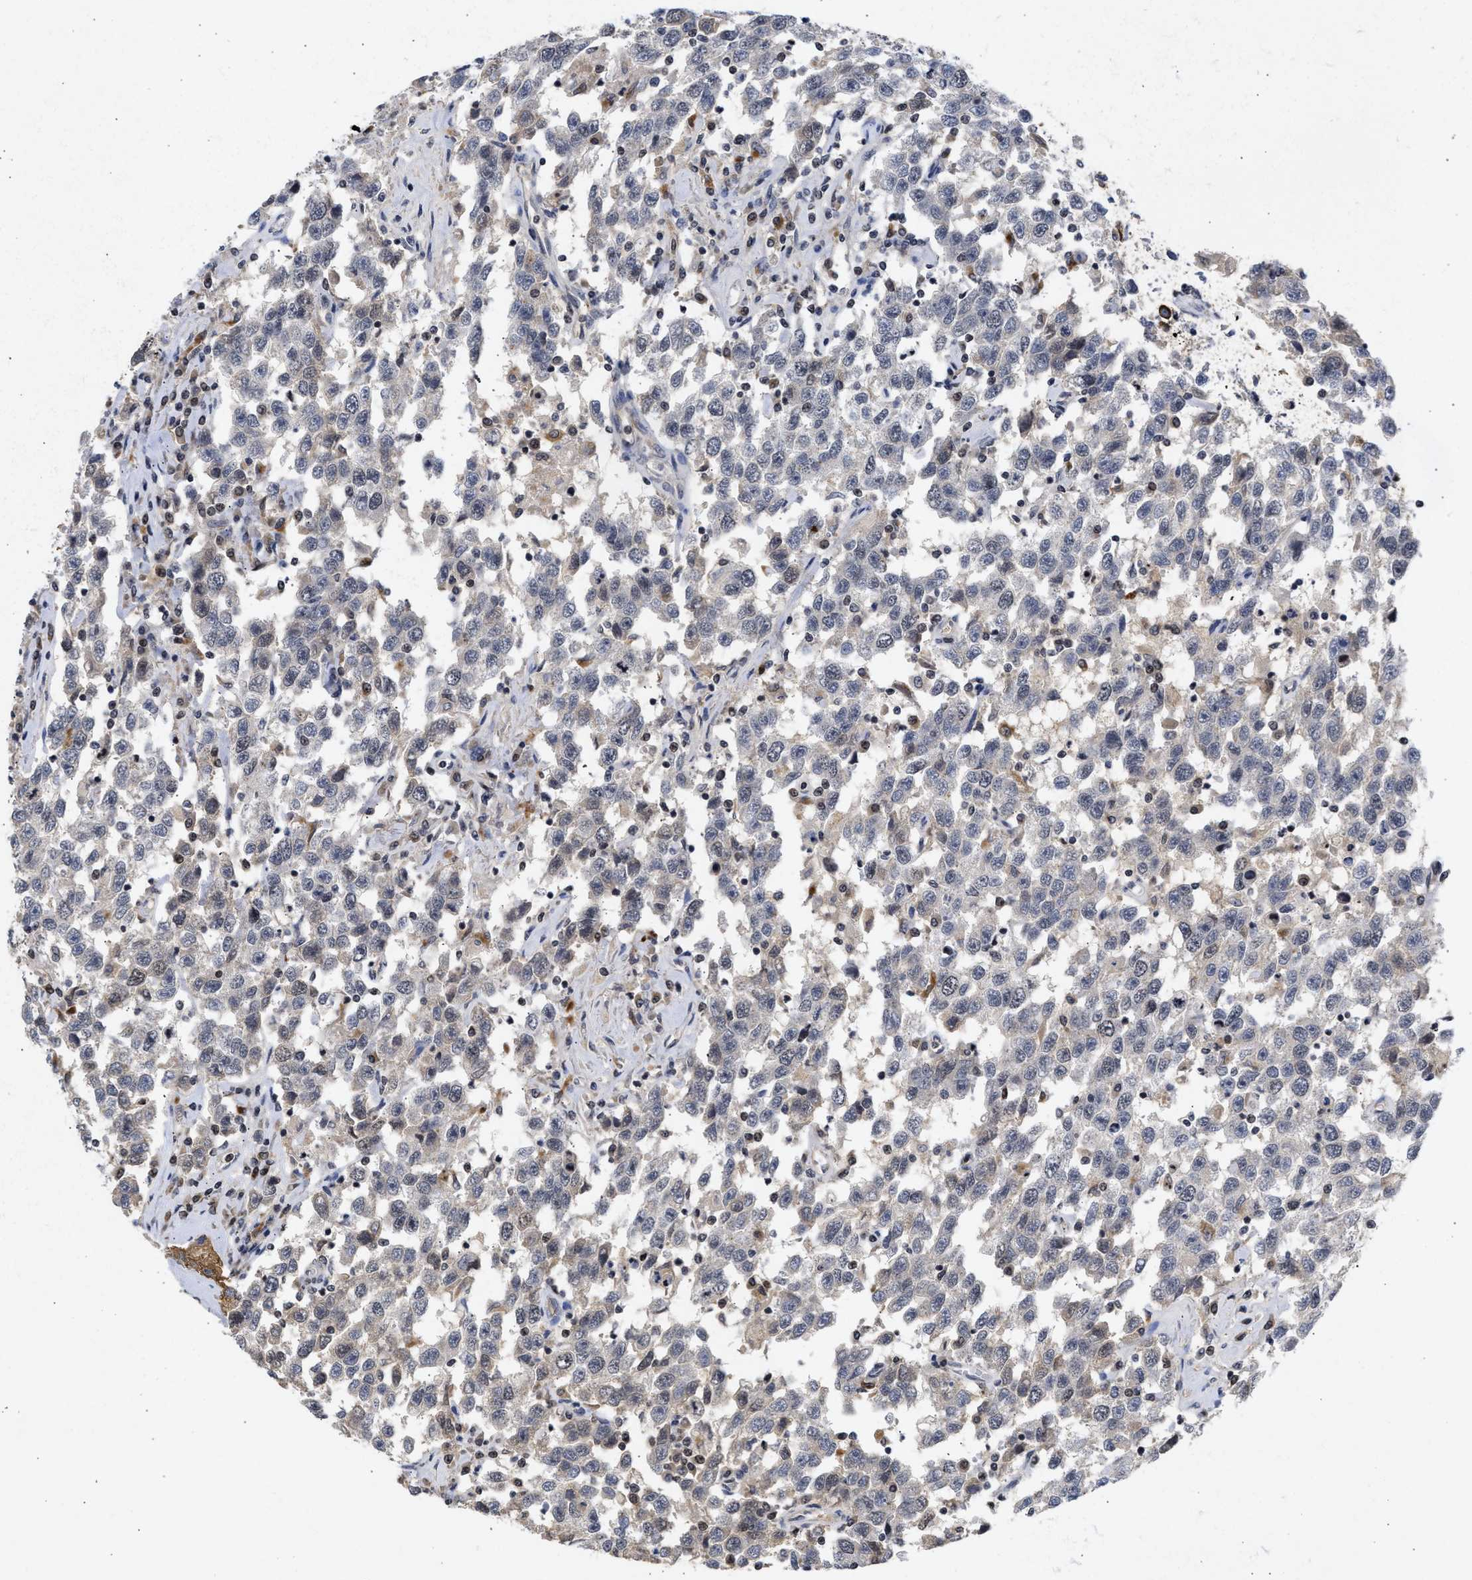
{"staining": {"intensity": "weak", "quantity": "<25%", "location": "cytoplasmic/membranous"}, "tissue": "testis cancer", "cell_type": "Tumor cells", "image_type": "cancer", "snomed": [{"axis": "morphology", "description": "Seminoma, NOS"}, {"axis": "topography", "description": "Testis"}], "caption": "The histopathology image reveals no staining of tumor cells in seminoma (testis).", "gene": "ENSG00000142539", "patient": {"sex": "male", "age": 41}}